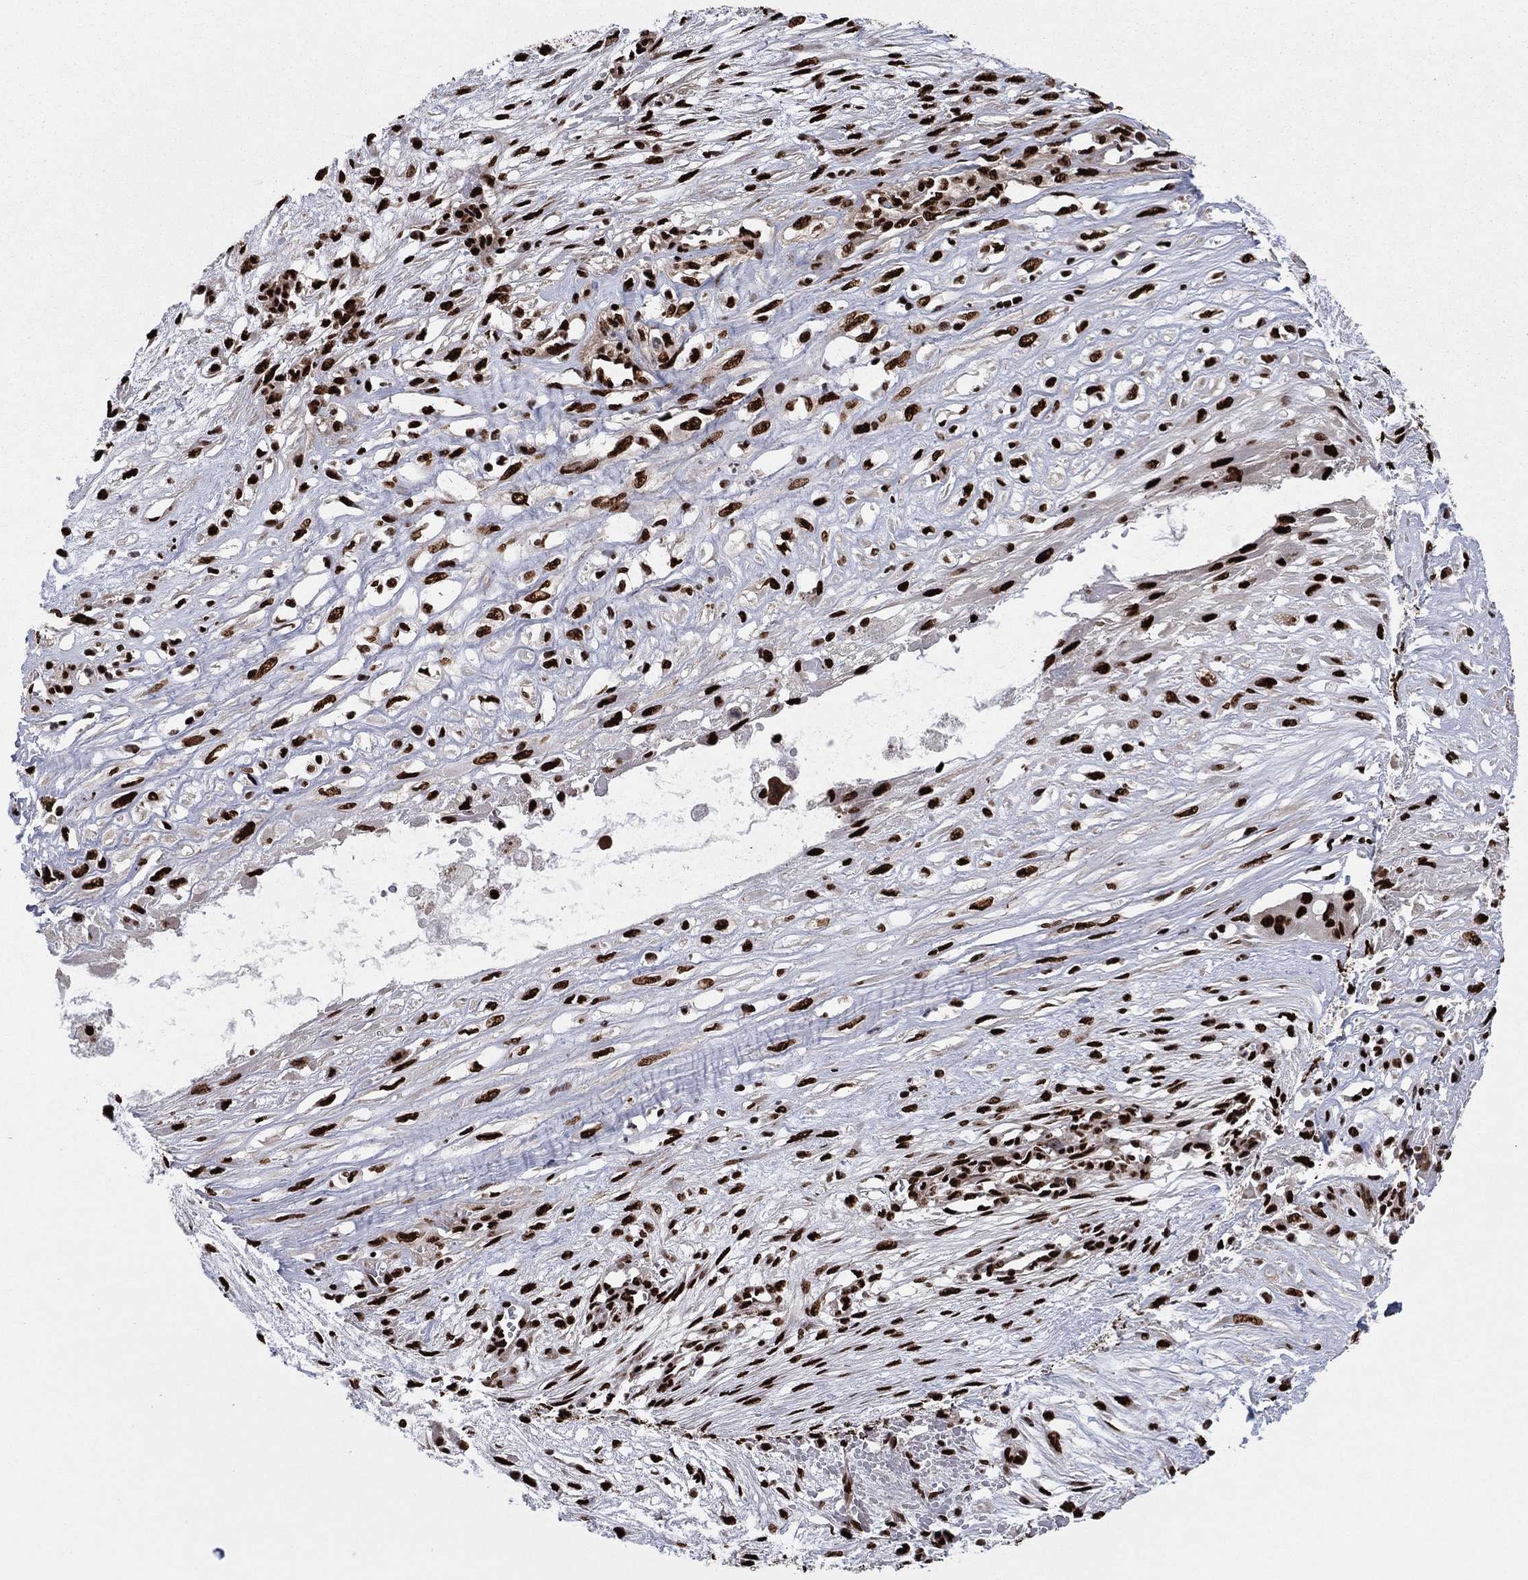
{"staining": {"intensity": "strong", "quantity": ">75%", "location": "nuclear"}, "tissue": "ovarian cancer", "cell_type": "Tumor cells", "image_type": "cancer", "snomed": [{"axis": "morphology", "description": "Cystadenocarcinoma, serous, NOS"}, {"axis": "topography", "description": "Ovary"}], "caption": "The micrograph displays immunohistochemical staining of ovarian serous cystadenocarcinoma. There is strong nuclear staining is appreciated in approximately >75% of tumor cells.", "gene": "TP53BP1", "patient": {"sex": "female", "age": 56}}